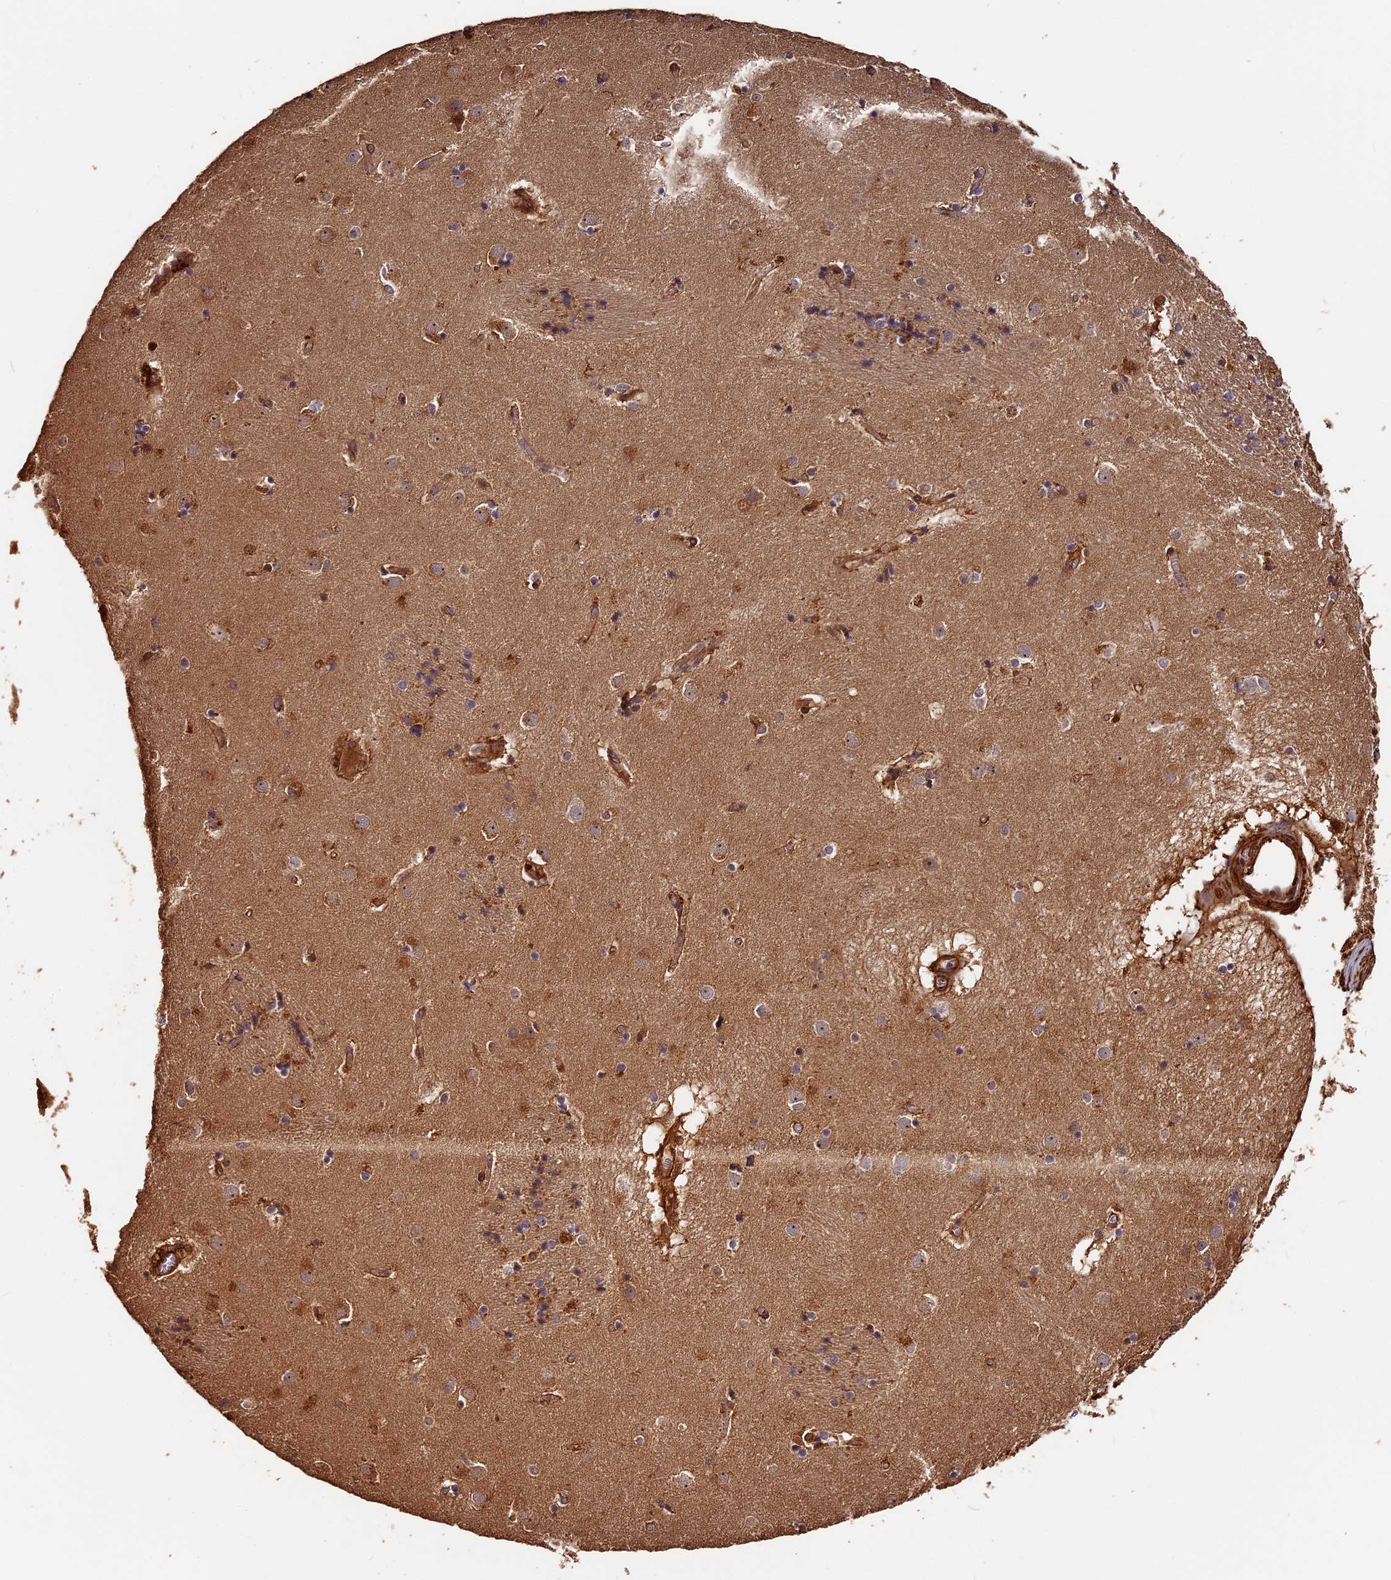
{"staining": {"intensity": "moderate", "quantity": "25%-75%", "location": "cytoplasmic/membranous"}, "tissue": "caudate", "cell_type": "Glial cells", "image_type": "normal", "snomed": [{"axis": "morphology", "description": "Normal tissue, NOS"}, {"axis": "topography", "description": "Lateral ventricle wall"}], "caption": "Protein staining demonstrates moderate cytoplasmic/membranous expression in approximately 25%-75% of glial cells in benign caudate.", "gene": "MMP15", "patient": {"sex": "male", "age": 70}}